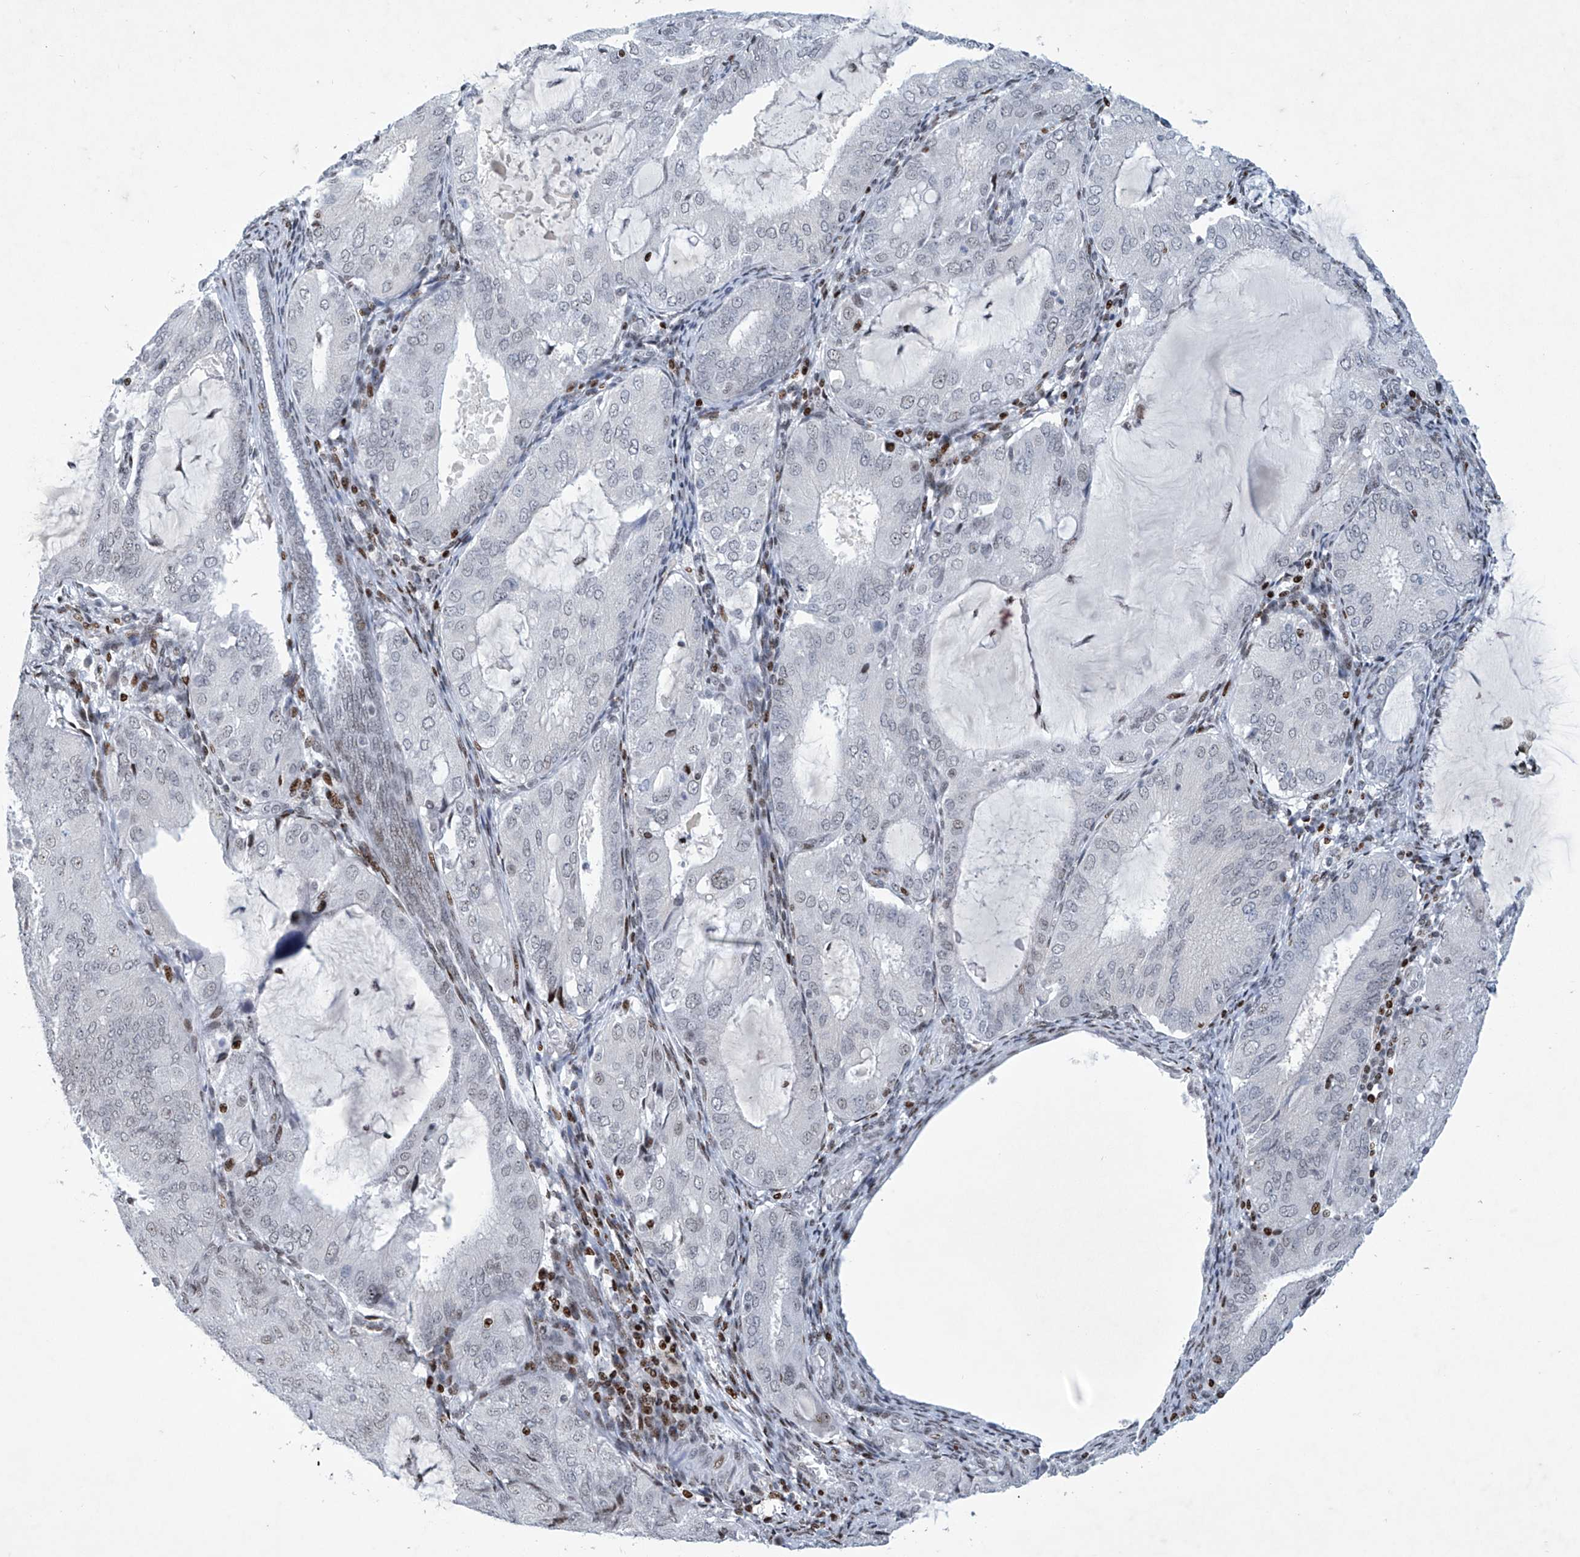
{"staining": {"intensity": "weak", "quantity": "25%-75%", "location": "nuclear"}, "tissue": "endometrial cancer", "cell_type": "Tumor cells", "image_type": "cancer", "snomed": [{"axis": "morphology", "description": "Adenocarcinoma, NOS"}, {"axis": "topography", "description": "Endometrium"}], "caption": "Brown immunohistochemical staining in adenocarcinoma (endometrial) reveals weak nuclear staining in approximately 25%-75% of tumor cells.", "gene": "RFX7", "patient": {"sex": "female", "age": 81}}